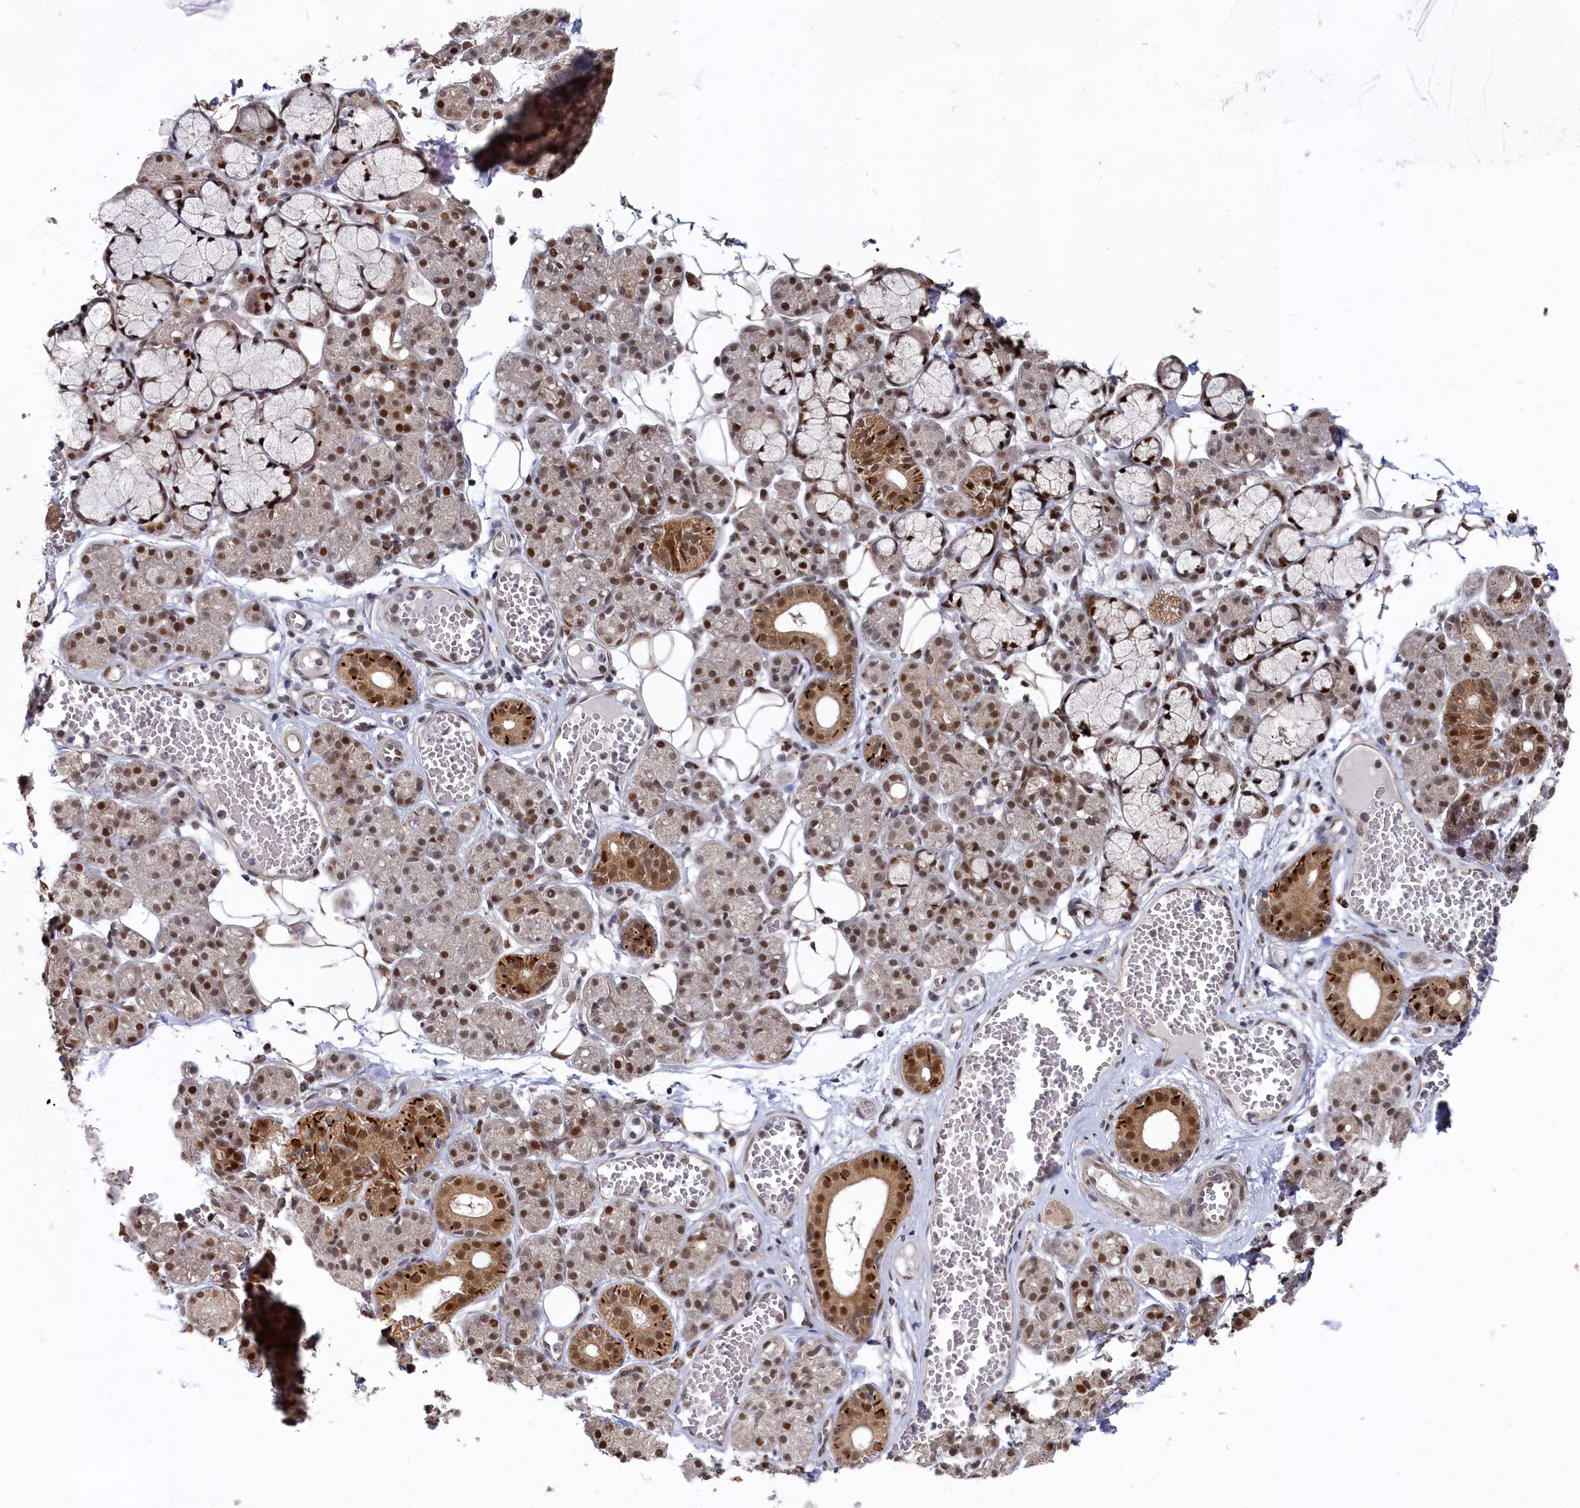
{"staining": {"intensity": "strong", "quantity": "25%-75%", "location": "cytoplasmic/membranous,nuclear"}, "tissue": "salivary gland", "cell_type": "Glandular cells", "image_type": "normal", "snomed": [{"axis": "morphology", "description": "Normal tissue, NOS"}, {"axis": "topography", "description": "Salivary gland"}], "caption": "A brown stain labels strong cytoplasmic/membranous,nuclear positivity of a protein in glandular cells of normal human salivary gland.", "gene": "BUB3", "patient": {"sex": "male", "age": 63}}